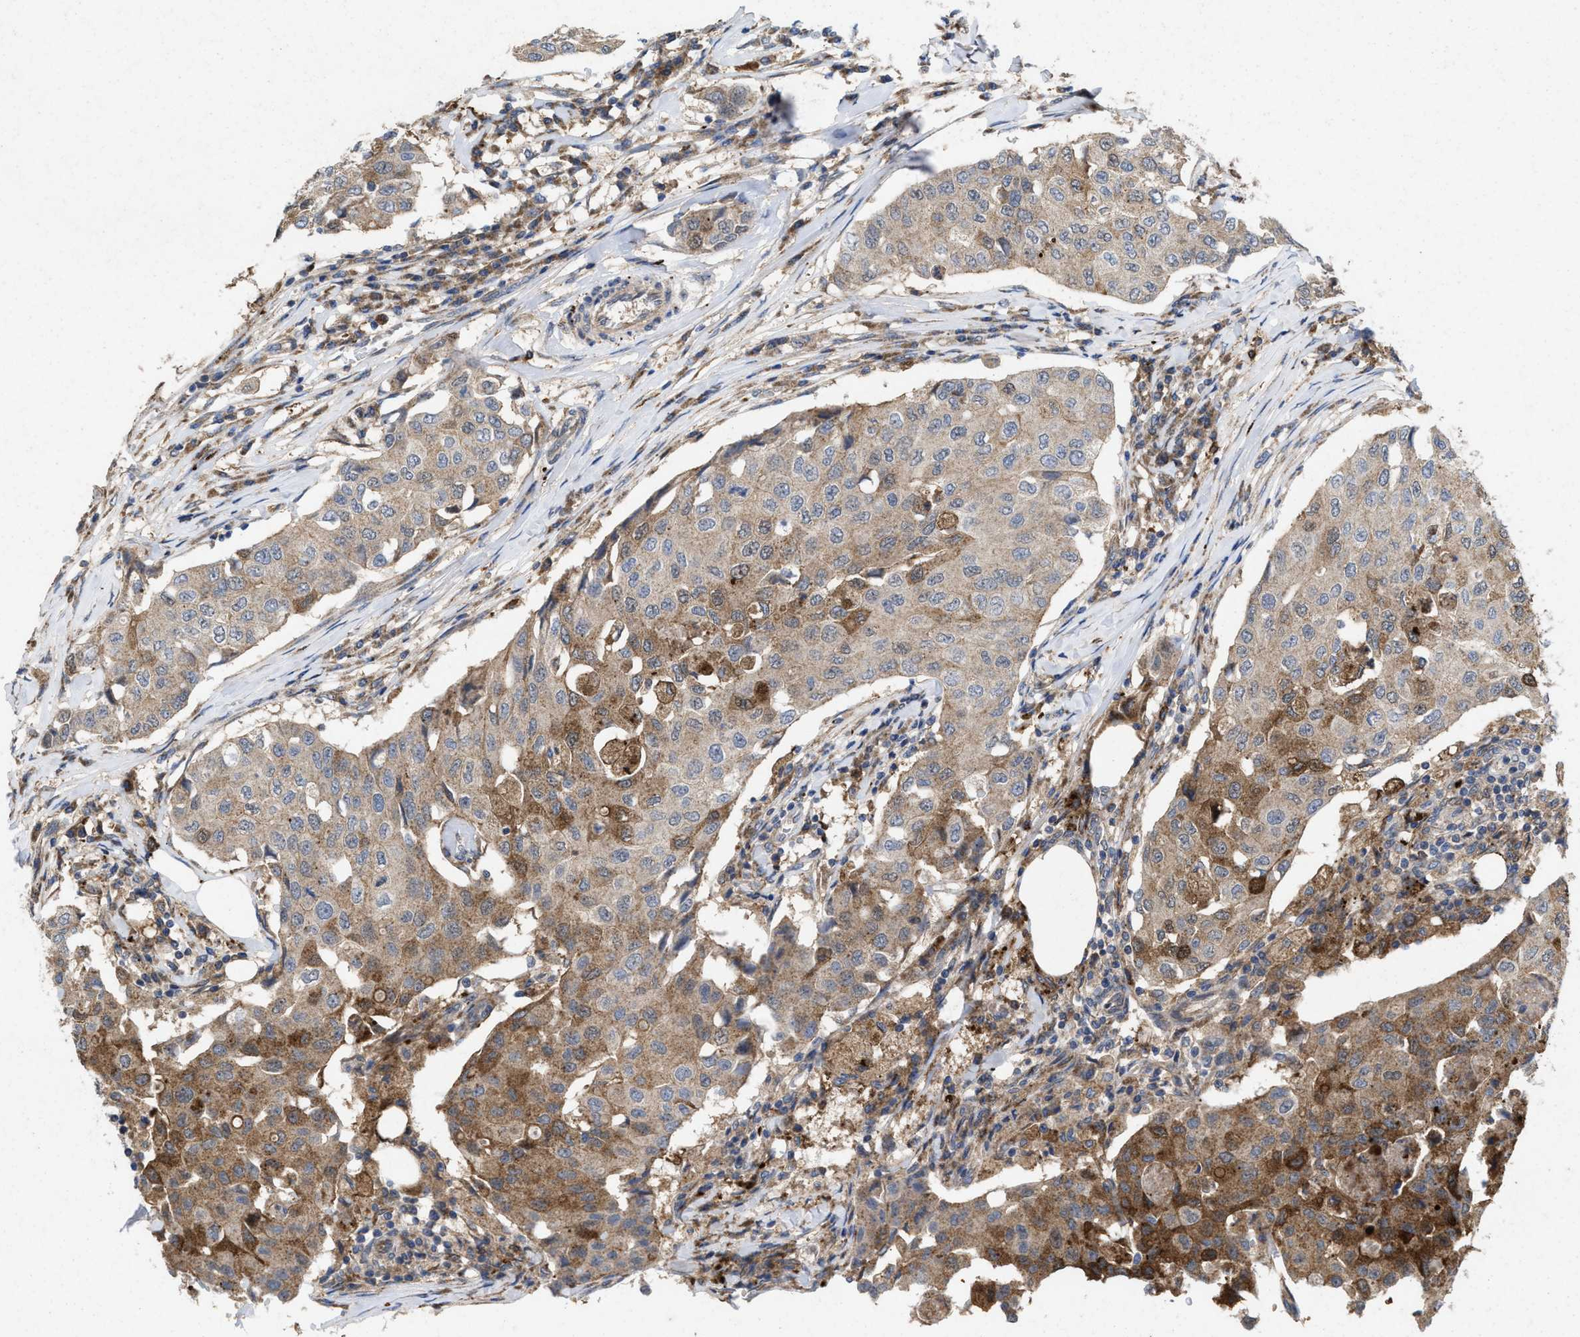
{"staining": {"intensity": "moderate", "quantity": "25%-75%", "location": "cytoplasmic/membranous"}, "tissue": "breast cancer", "cell_type": "Tumor cells", "image_type": "cancer", "snomed": [{"axis": "morphology", "description": "Duct carcinoma"}, {"axis": "topography", "description": "Breast"}], "caption": "About 25%-75% of tumor cells in human breast cancer exhibit moderate cytoplasmic/membranous protein positivity as visualized by brown immunohistochemical staining.", "gene": "MSI2", "patient": {"sex": "female", "age": 80}}